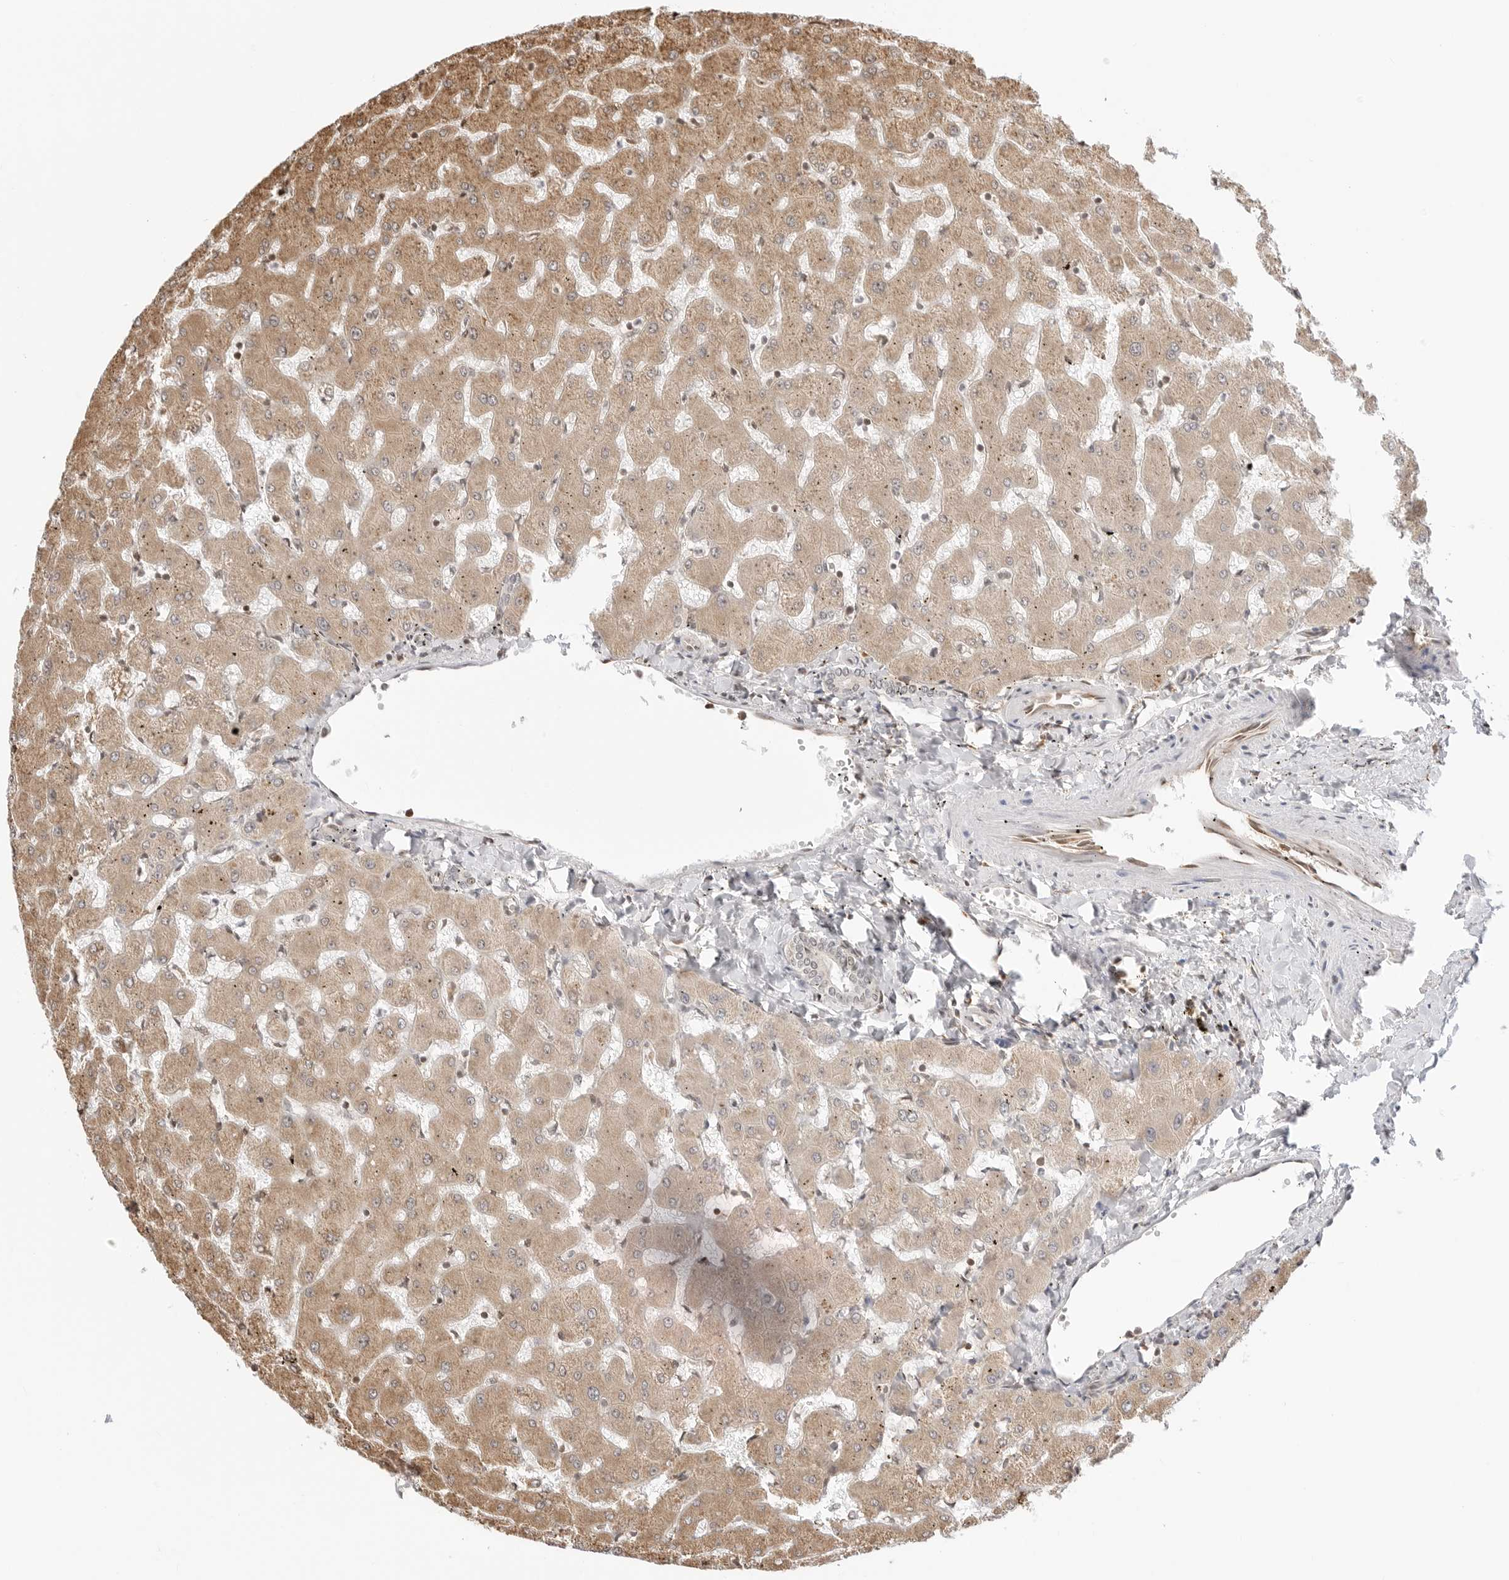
{"staining": {"intensity": "negative", "quantity": "none", "location": "none"}, "tissue": "liver", "cell_type": "Cholangiocytes", "image_type": "normal", "snomed": [{"axis": "morphology", "description": "Normal tissue, NOS"}, {"axis": "topography", "description": "Liver"}], "caption": "An immunohistochemistry (IHC) histopathology image of benign liver is shown. There is no staining in cholangiocytes of liver.", "gene": "FKBP14", "patient": {"sex": "female", "age": 63}}